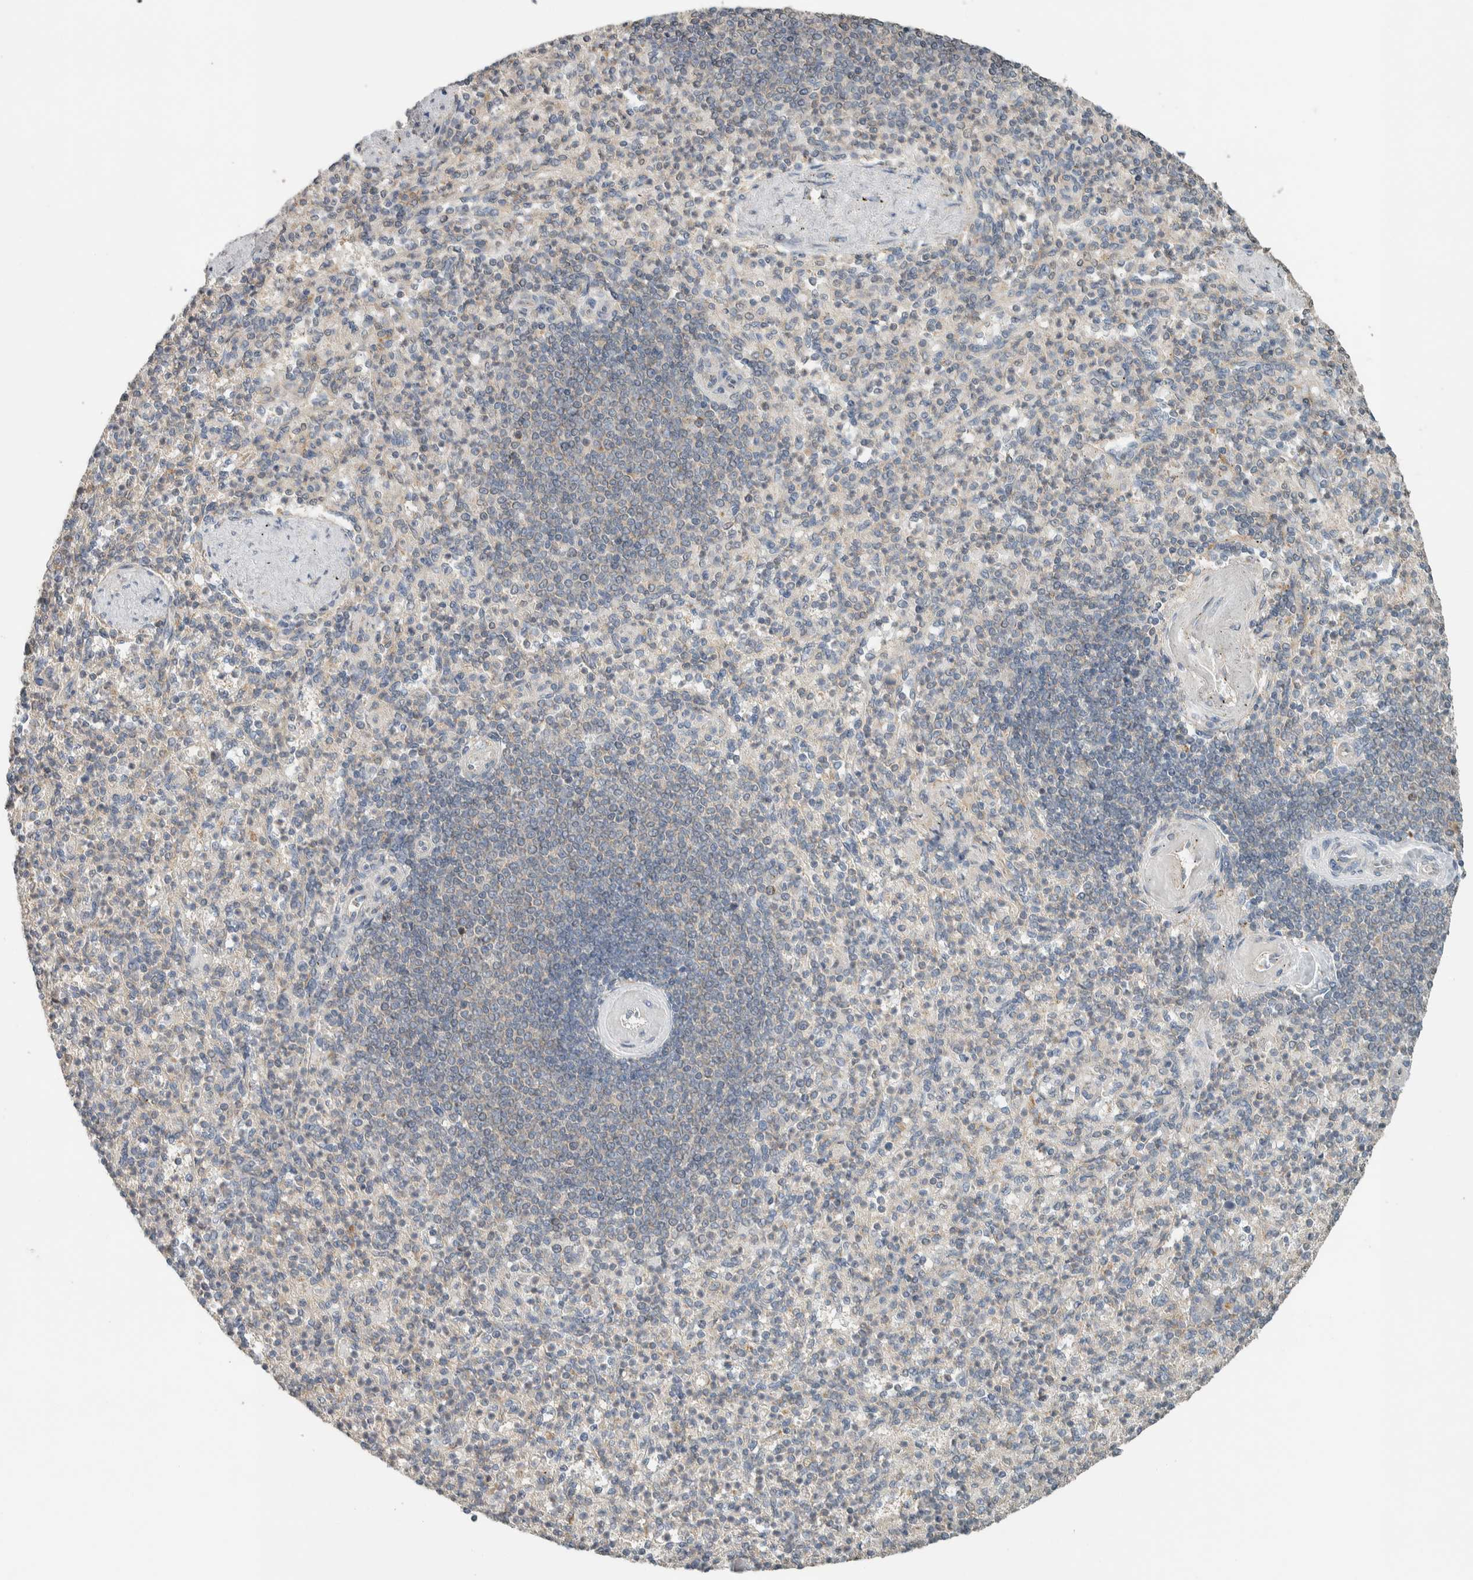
{"staining": {"intensity": "weak", "quantity": "25%-75%", "location": "cytoplasmic/membranous"}, "tissue": "spleen", "cell_type": "Cells in red pulp", "image_type": "normal", "snomed": [{"axis": "morphology", "description": "Normal tissue, NOS"}, {"axis": "topography", "description": "Spleen"}], "caption": "Cells in red pulp display low levels of weak cytoplasmic/membranous staining in about 25%-75% of cells in unremarkable spleen. (IHC, brightfield microscopy, high magnification).", "gene": "PDE7B", "patient": {"sex": "female", "age": 74}}